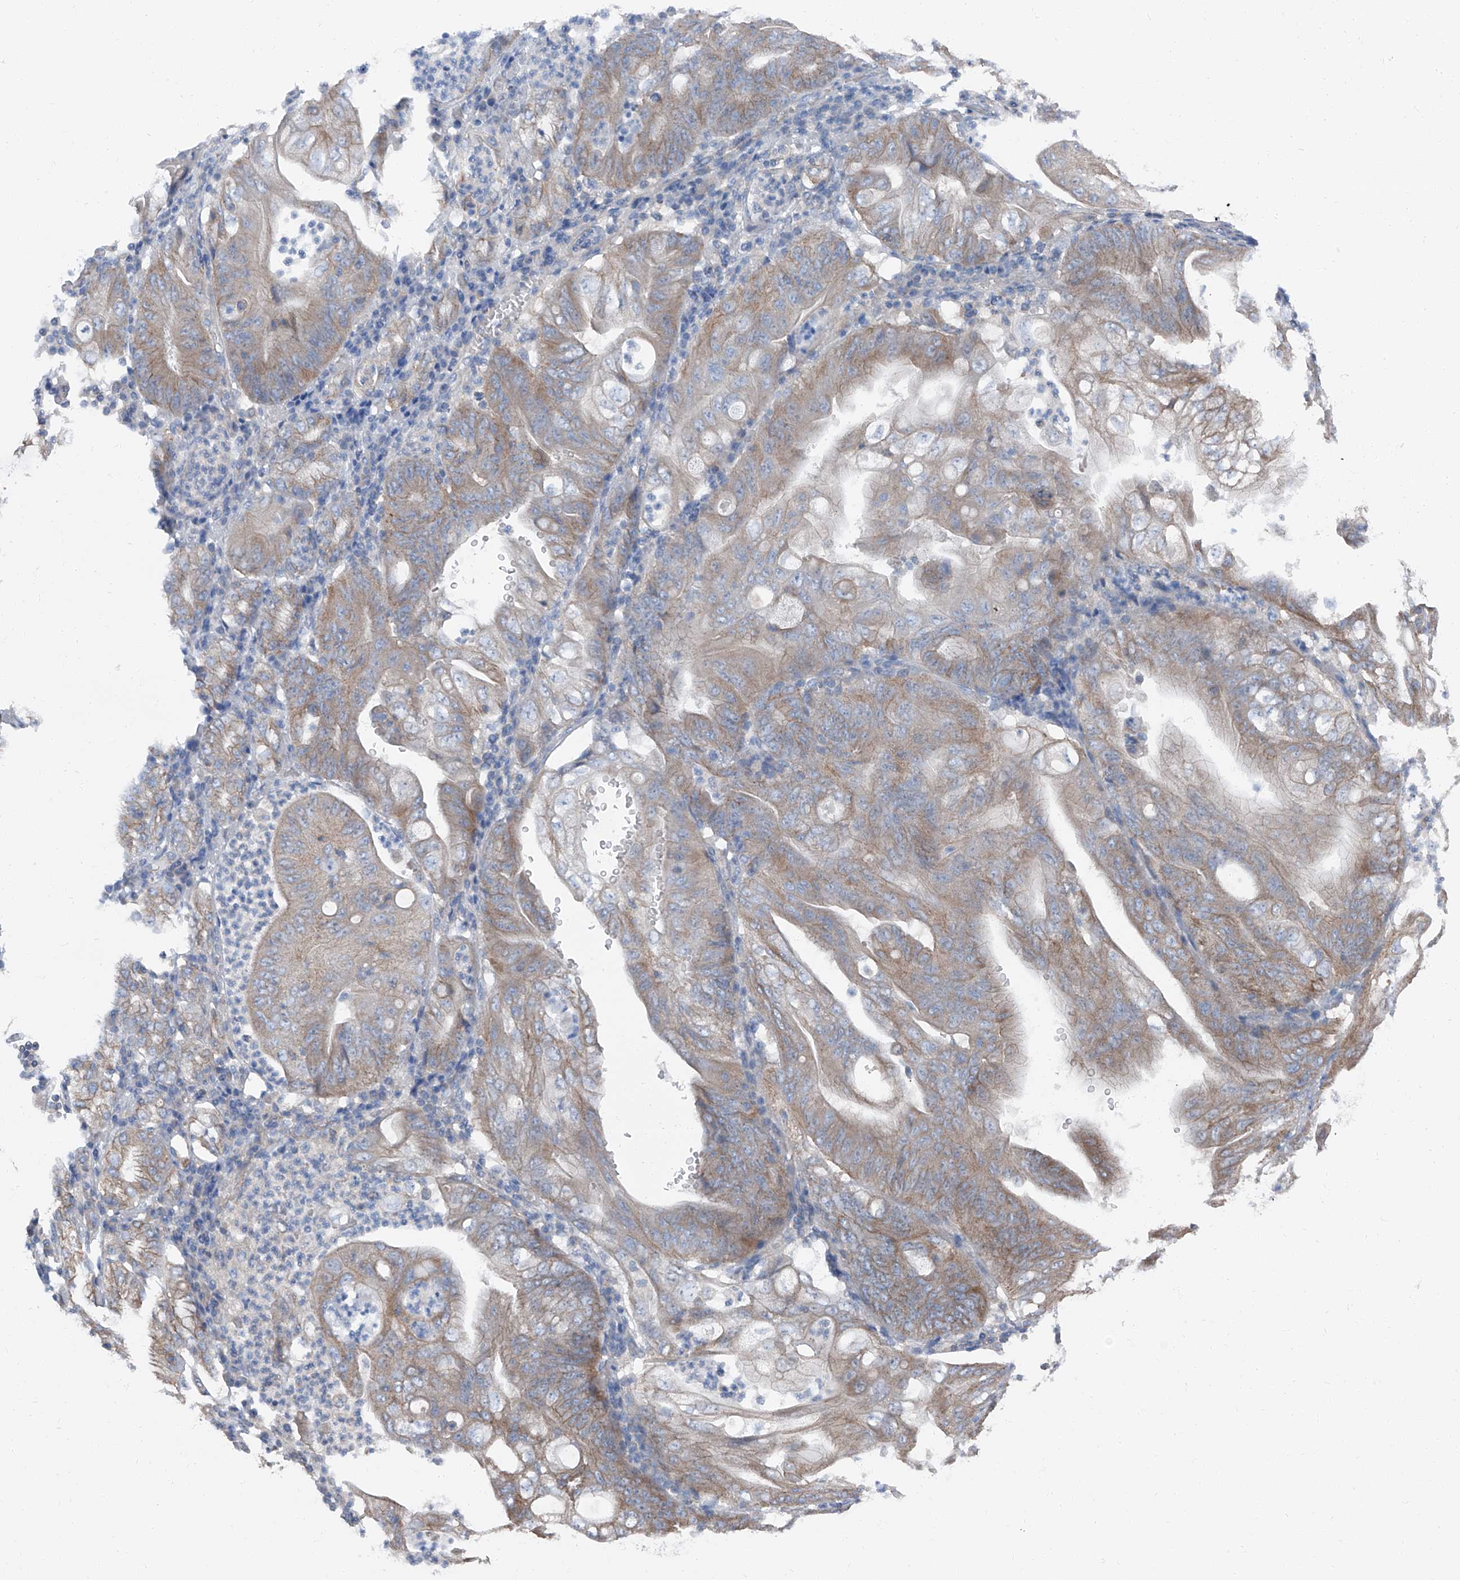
{"staining": {"intensity": "weak", "quantity": "25%-75%", "location": "cytoplasmic/membranous"}, "tissue": "stomach cancer", "cell_type": "Tumor cells", "image_type": "cancer", "snomed": [{"axis": "morphology", "description": "Adenocarcinoma, NOS"}, {"axis": "topography", "description": "Stomach"}], "caption": "Tumor cells exhibit weak cytoplasmic/membranous expression in approximately 25%-75% of cells in stomach cancer (adenocarcinoma).", "gene": "GPR142", "patient": {"sex": "female", "age": 73}}